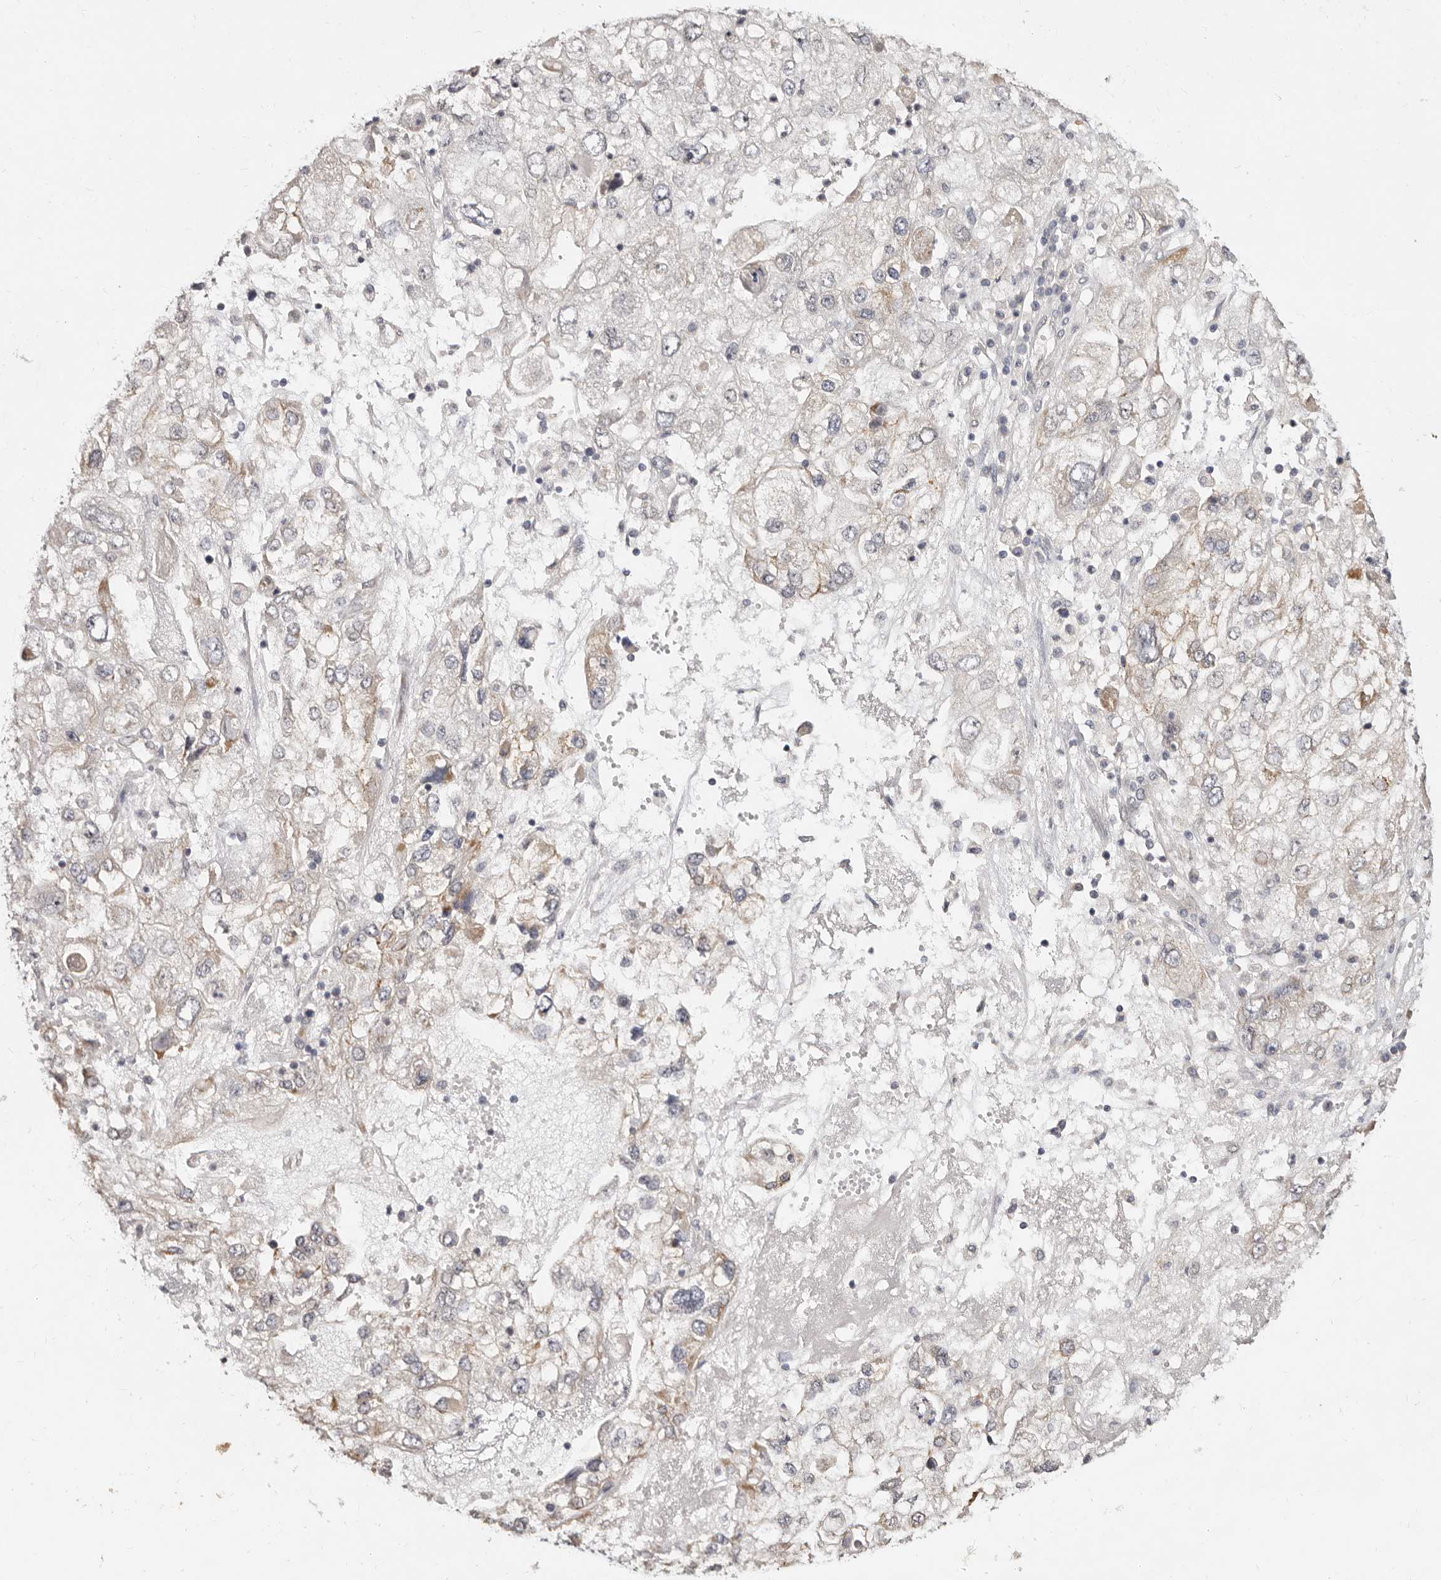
{"staining": {"intensity": "negative", "quantity": "none", "location": "none"}, "tissue": "endometrial cancer", "cell_type": "Tumor cells", "image_type": "cancer", "snomed": [{"axis": "morphology", "description": "Adenocarcinoma, NOS"}, {"axis": "topography", "description": "Endometrium"}], "caption": "Protein analysis of adenocarcinoma (endometrial) demonstrates no significant positivity in tumor cells.", "gene": "LCORL", "patient": {"sex": "female", "age": 49}}